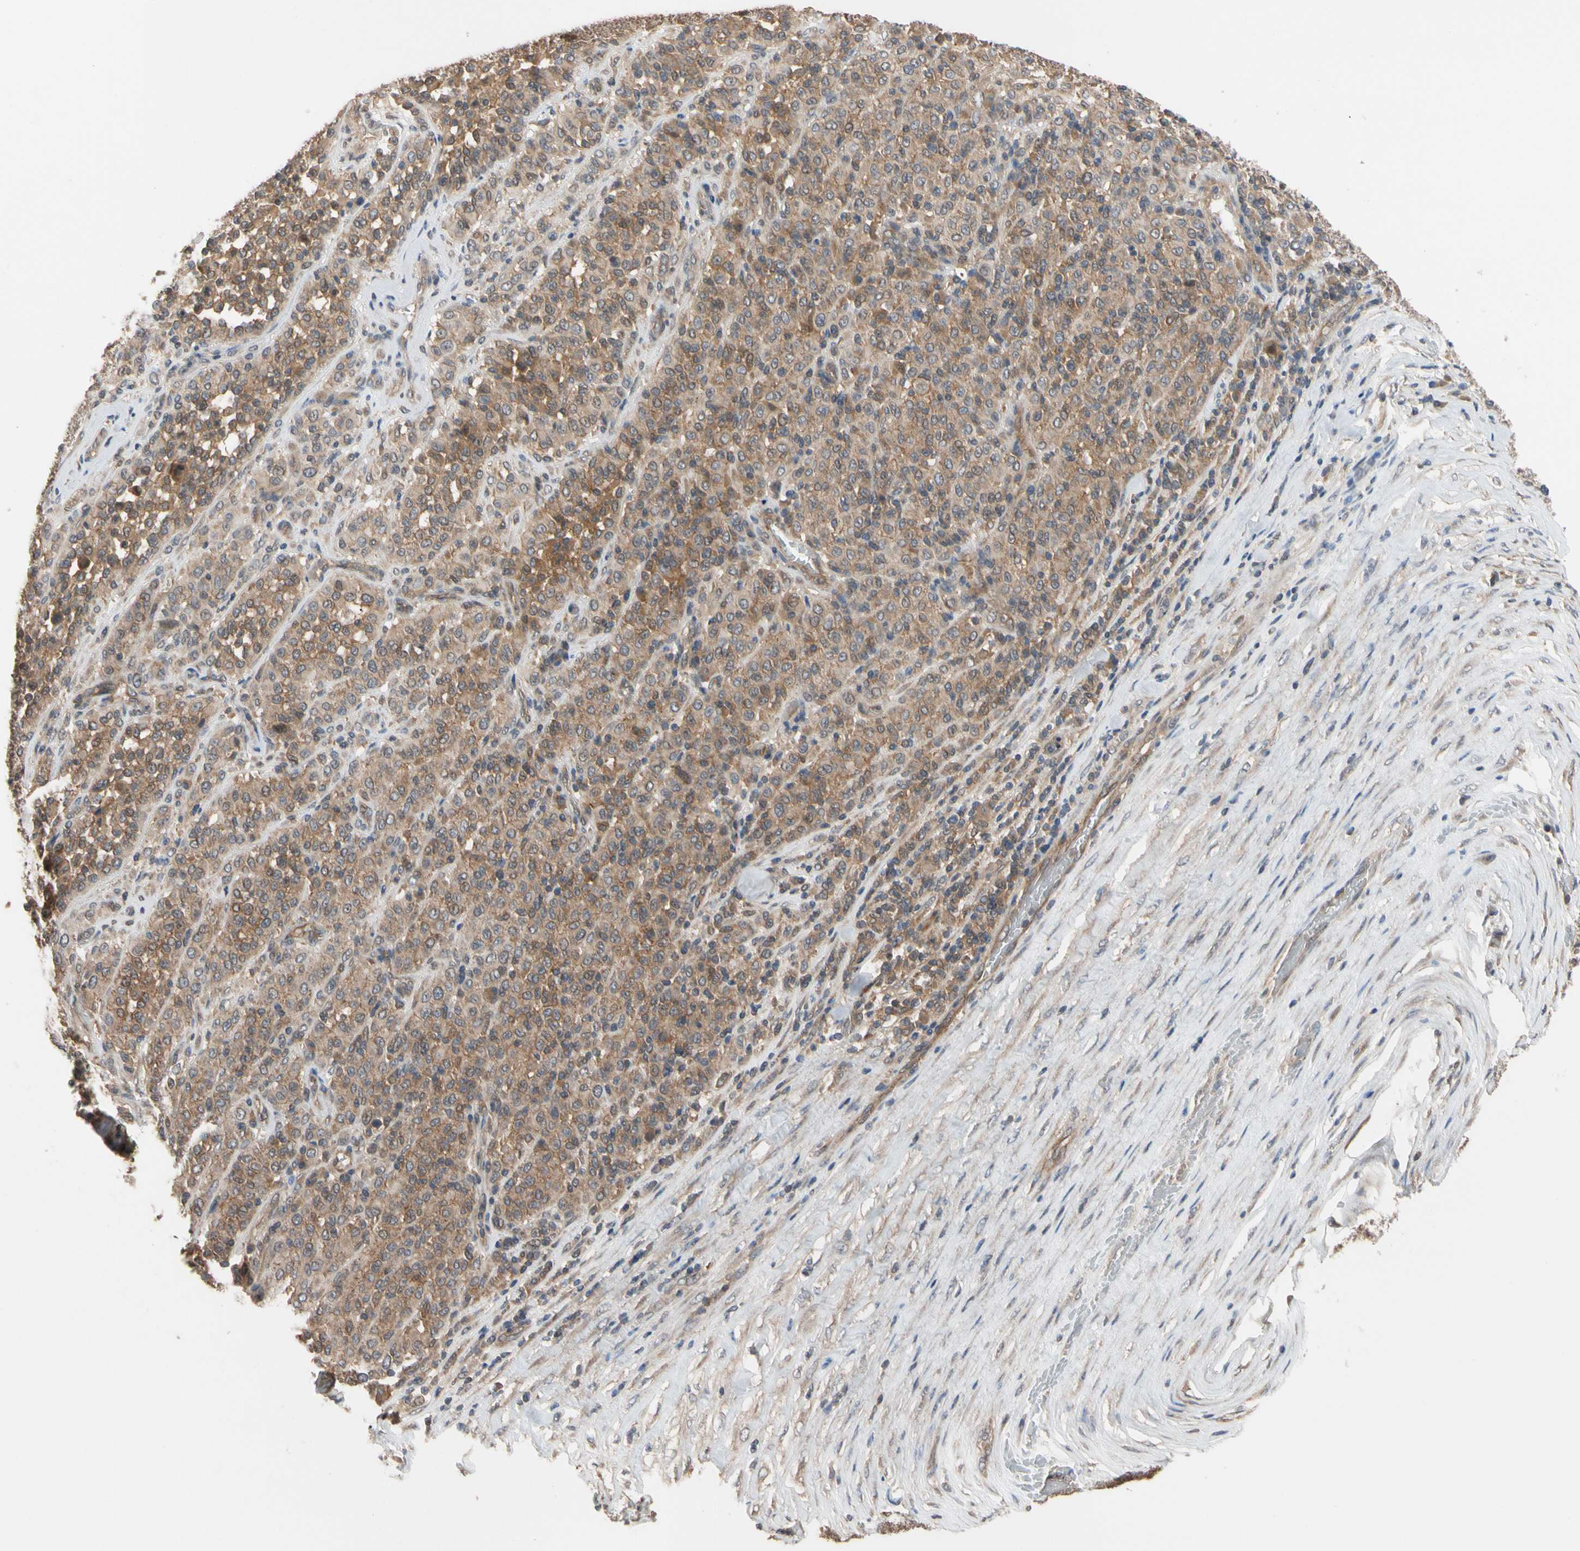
{"staining": {"intensity": "moderate", "quantity": ">75%", "location": "cytoplasmic/membranous"}, "tissue": "melanoma", "cell_type": "Tumor cells", "image_type": "cancer", "snomed": [{"axis": "morphology", "description": "Malignant melanoma, Metastatic site"}, {"axis": "topography", "description": "Pancreas"}], "caption": "Melanoma stained for a protein (brown) displays moderate cytoplasmic/membranous positive positivity in approximately >75% of tumor cells.", "gene": "DPP8", "patient": {"sex": "female", "age": 30}}